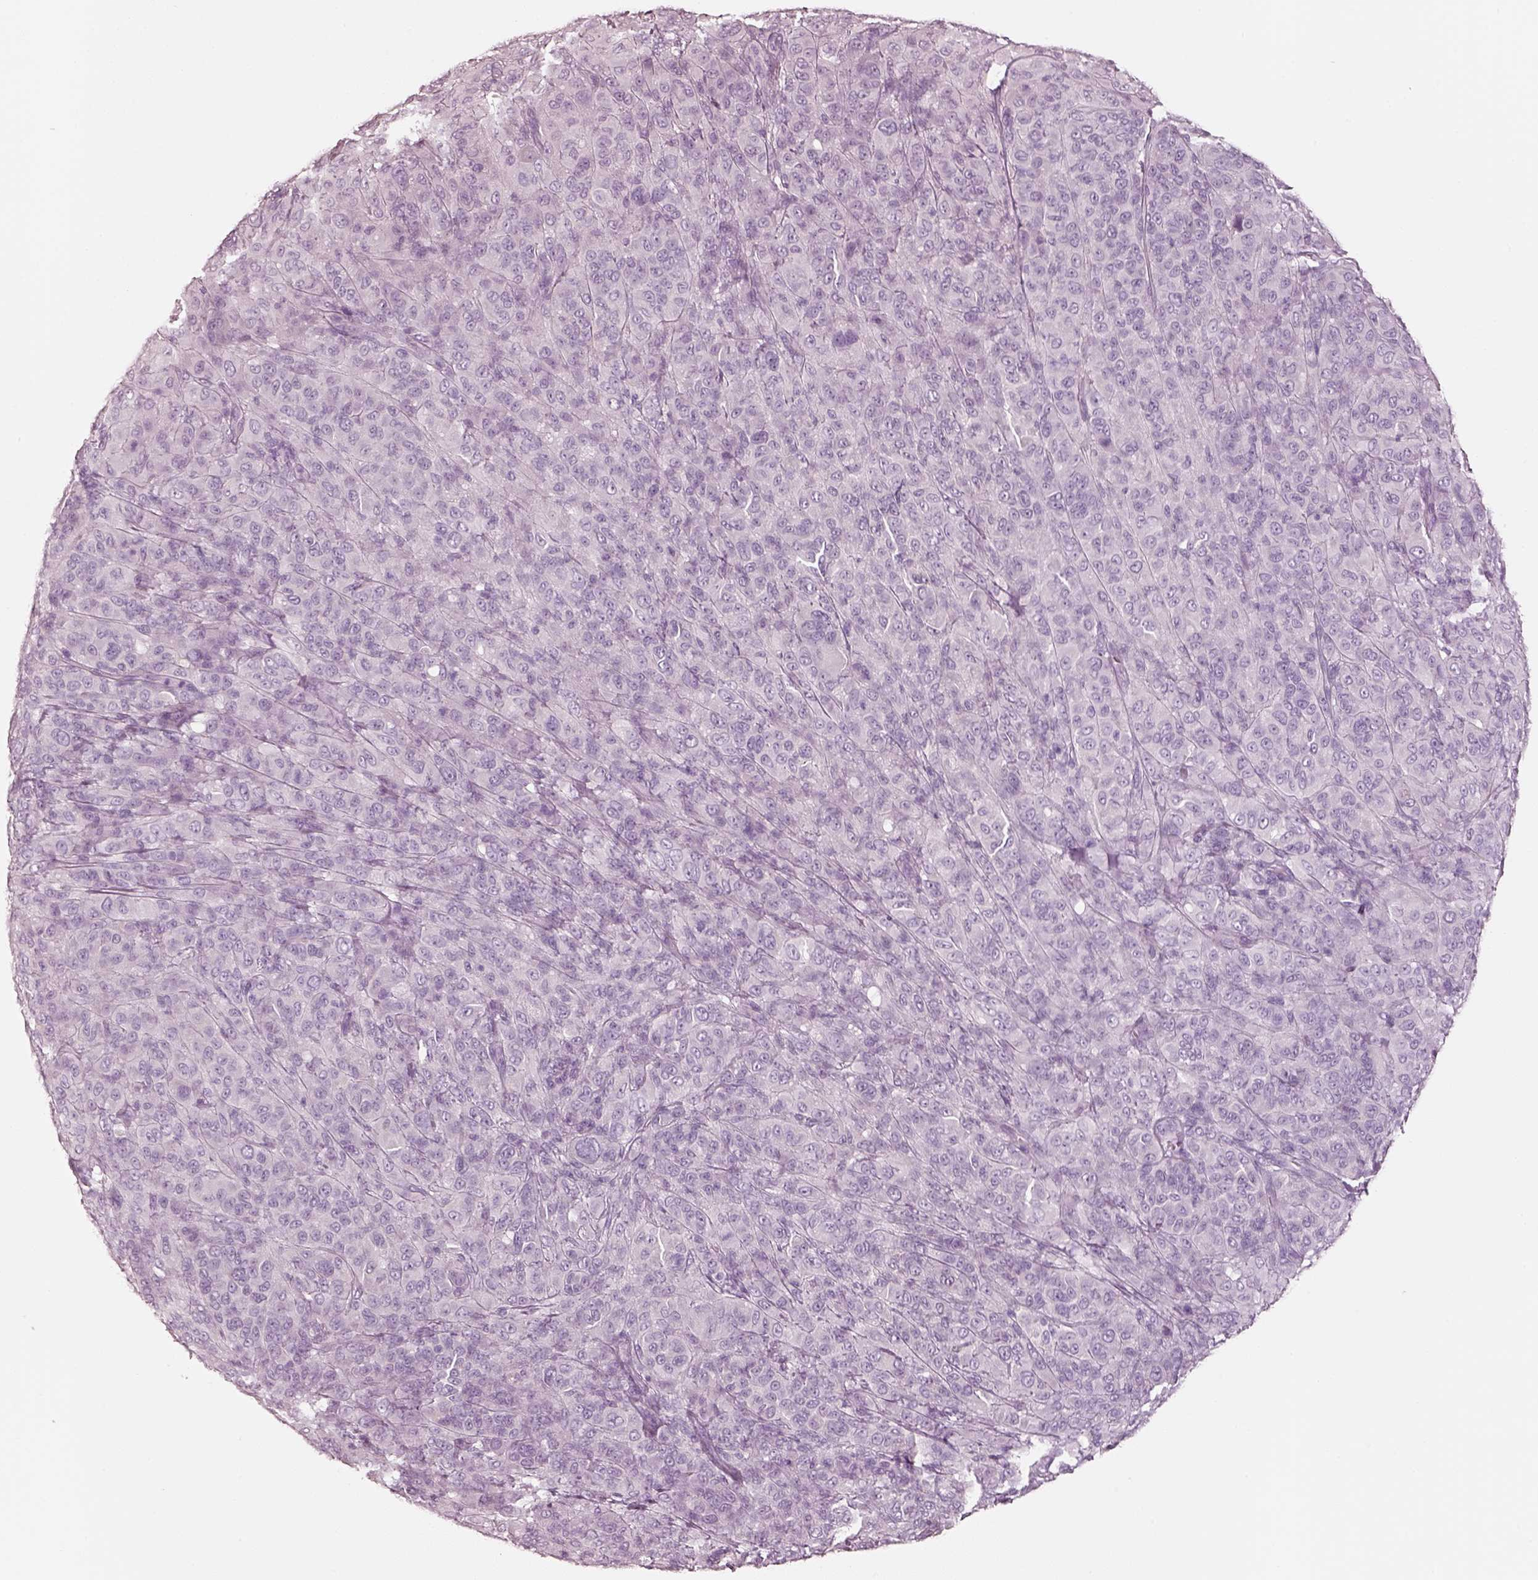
{"staining": {"intensity": "negative", "quantity": "none", "location": "none"}, "tissue": "melanoma", "cell_type": "Tumor cells", "image_type": "cancer", "snomed": [{"axis": "morphology", "description": "Malignant melanoma, NOS"}, {"axis": "topography", "description": "Skin"}], "caption": "Tumor cells show no significant protein staining in melanoma.", "gene": "R3HDML", "patient": {"sex": "female", "age": 87}}